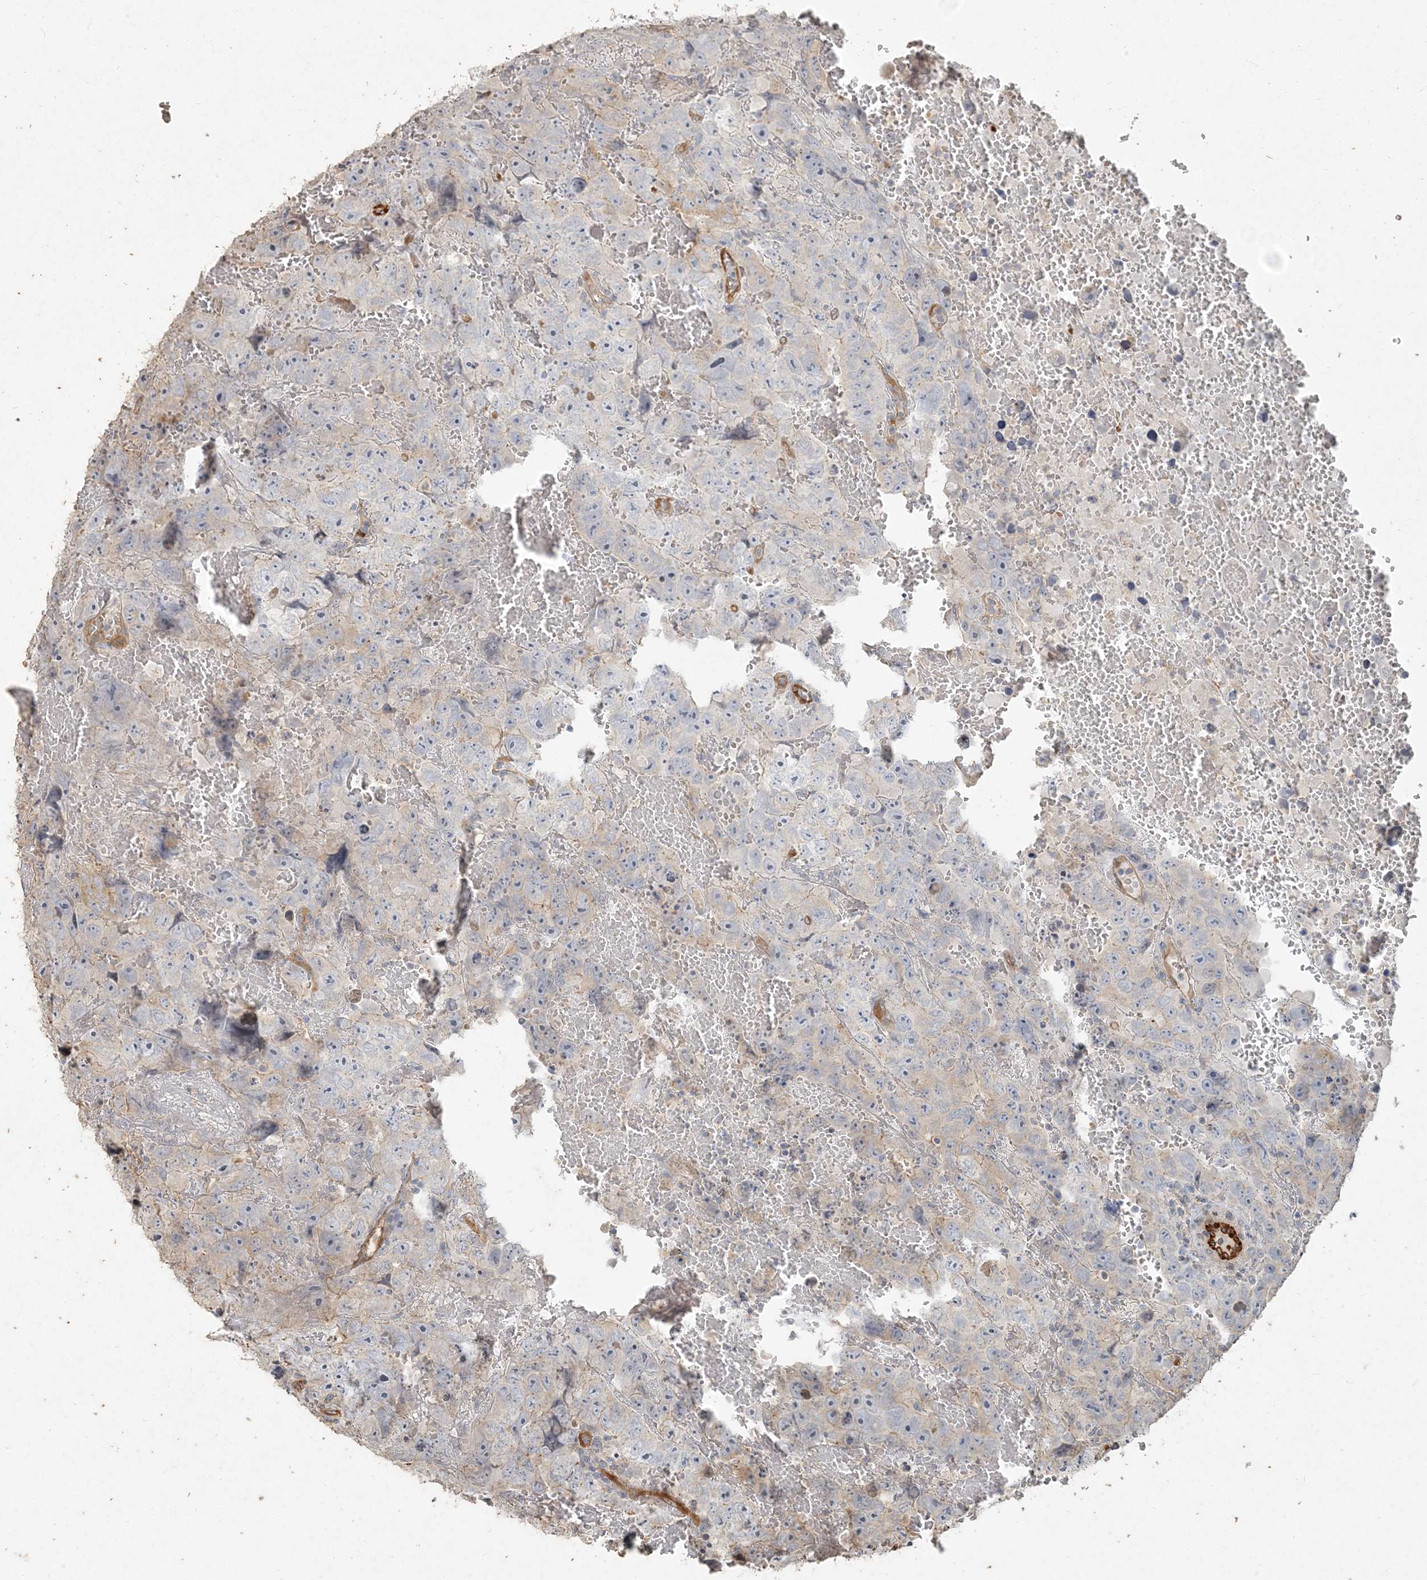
{"staining": {"intensity": "negative", "quantity": "none", "location": "none"}, "tissue": "testis cancer", "cell_type": "Tumor cells", "image_type": "cancer", "snomed": [{"axis": "morphology", "description": "Carcinoma, Embryonal, NOS"}, {"axis": "topography", "description": "Testis"}], "caption": "IHC of embryonal carcinoma (testis) exhibits no positivity in tumor cells. Nuclei are stained in blue.", "gene": "RNF145", "patient": {"sex": "male", "age": 45}}